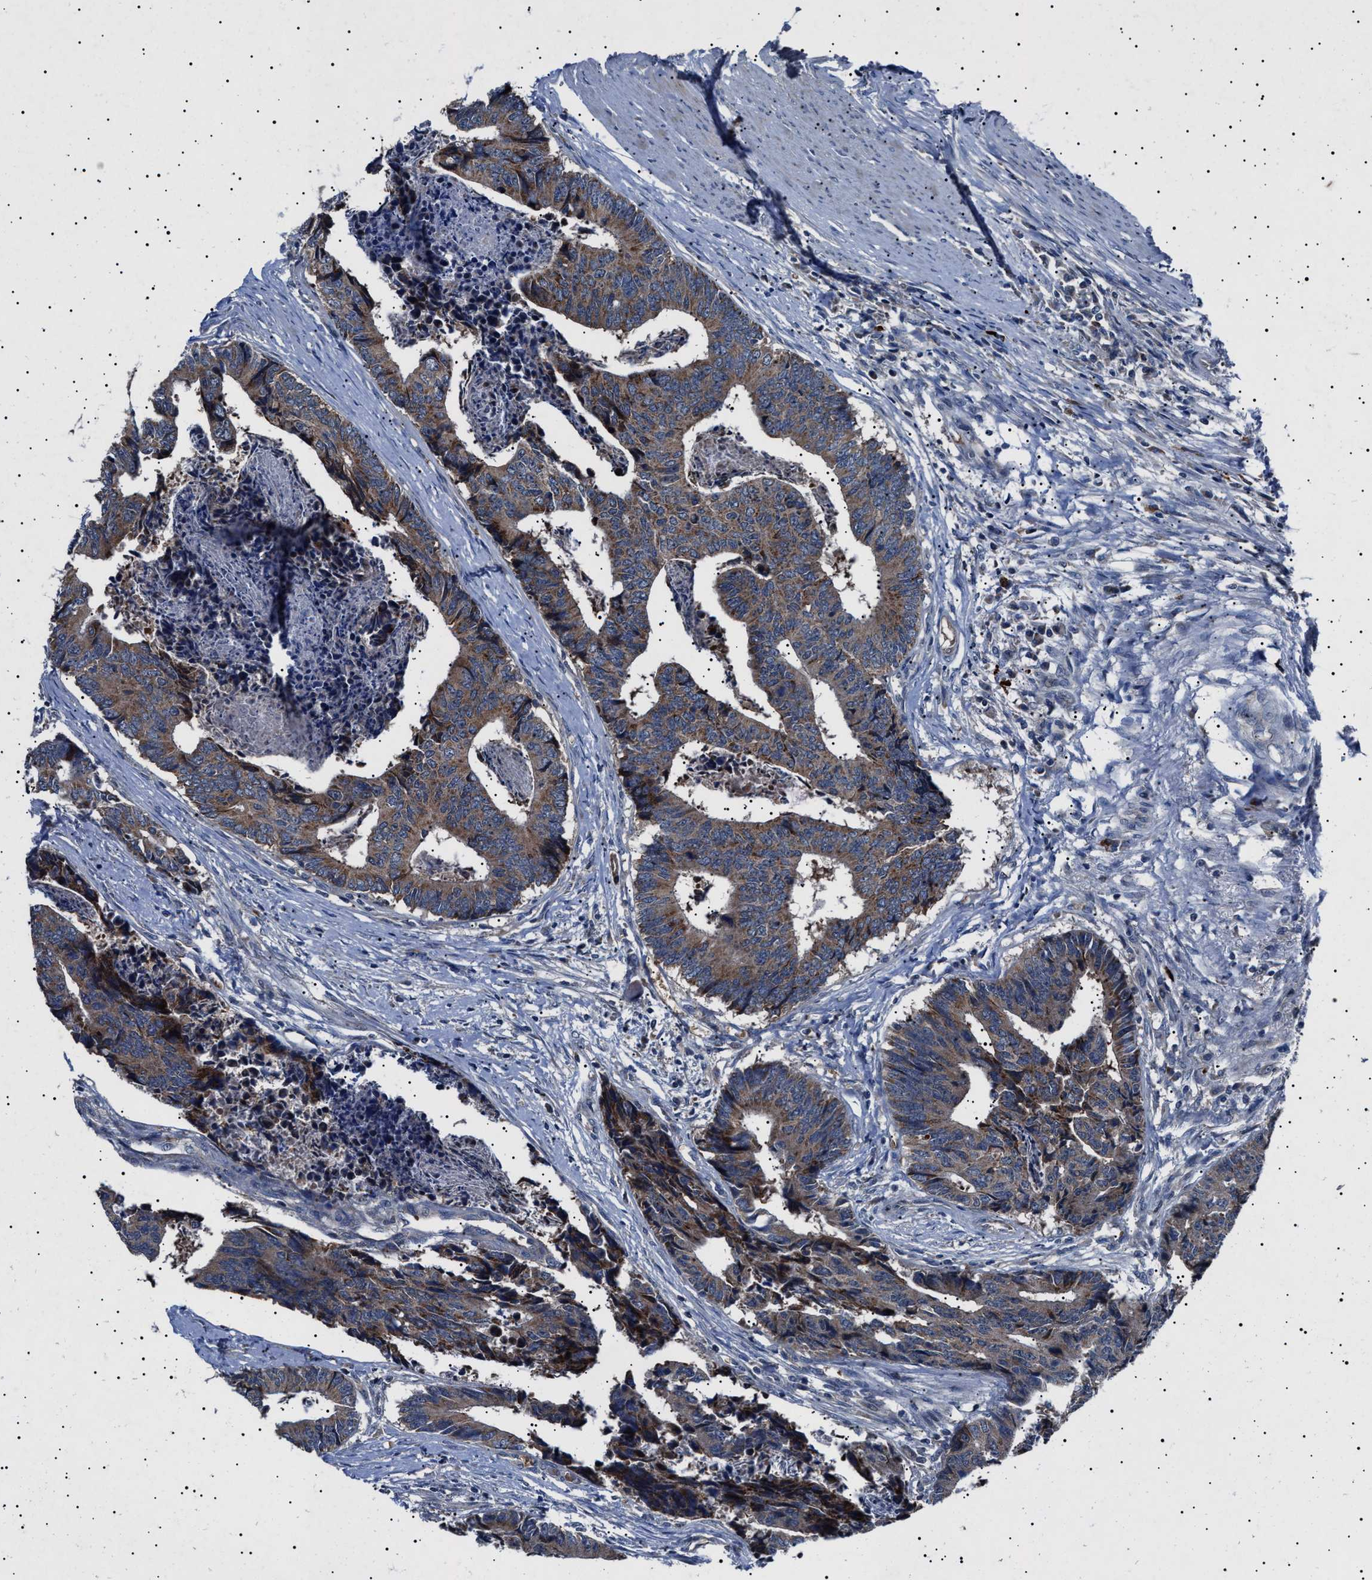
{"staining": {"intensity": "moderate", "quantity": ">75%", "location": "cytoplasmic/membranous"}, "tissue": "colorectal cancer", "cell_type": "Tumor cells", "image_type": "cancer", "snomed": [{"axis": "morphology", "description": "Adenocarcinoma, NOS"}, {"axis": "topography", "description": "Rectum"}], "caption": "Immunohistochemical staining of human adenocarcinoma (colorectal) reveals medium levels of moderate cytoplasmic/membranous expression in approximately >75% of tumor cells.", "gene": "PTRH1", "patient": {"sex": "male", "age": 84}}